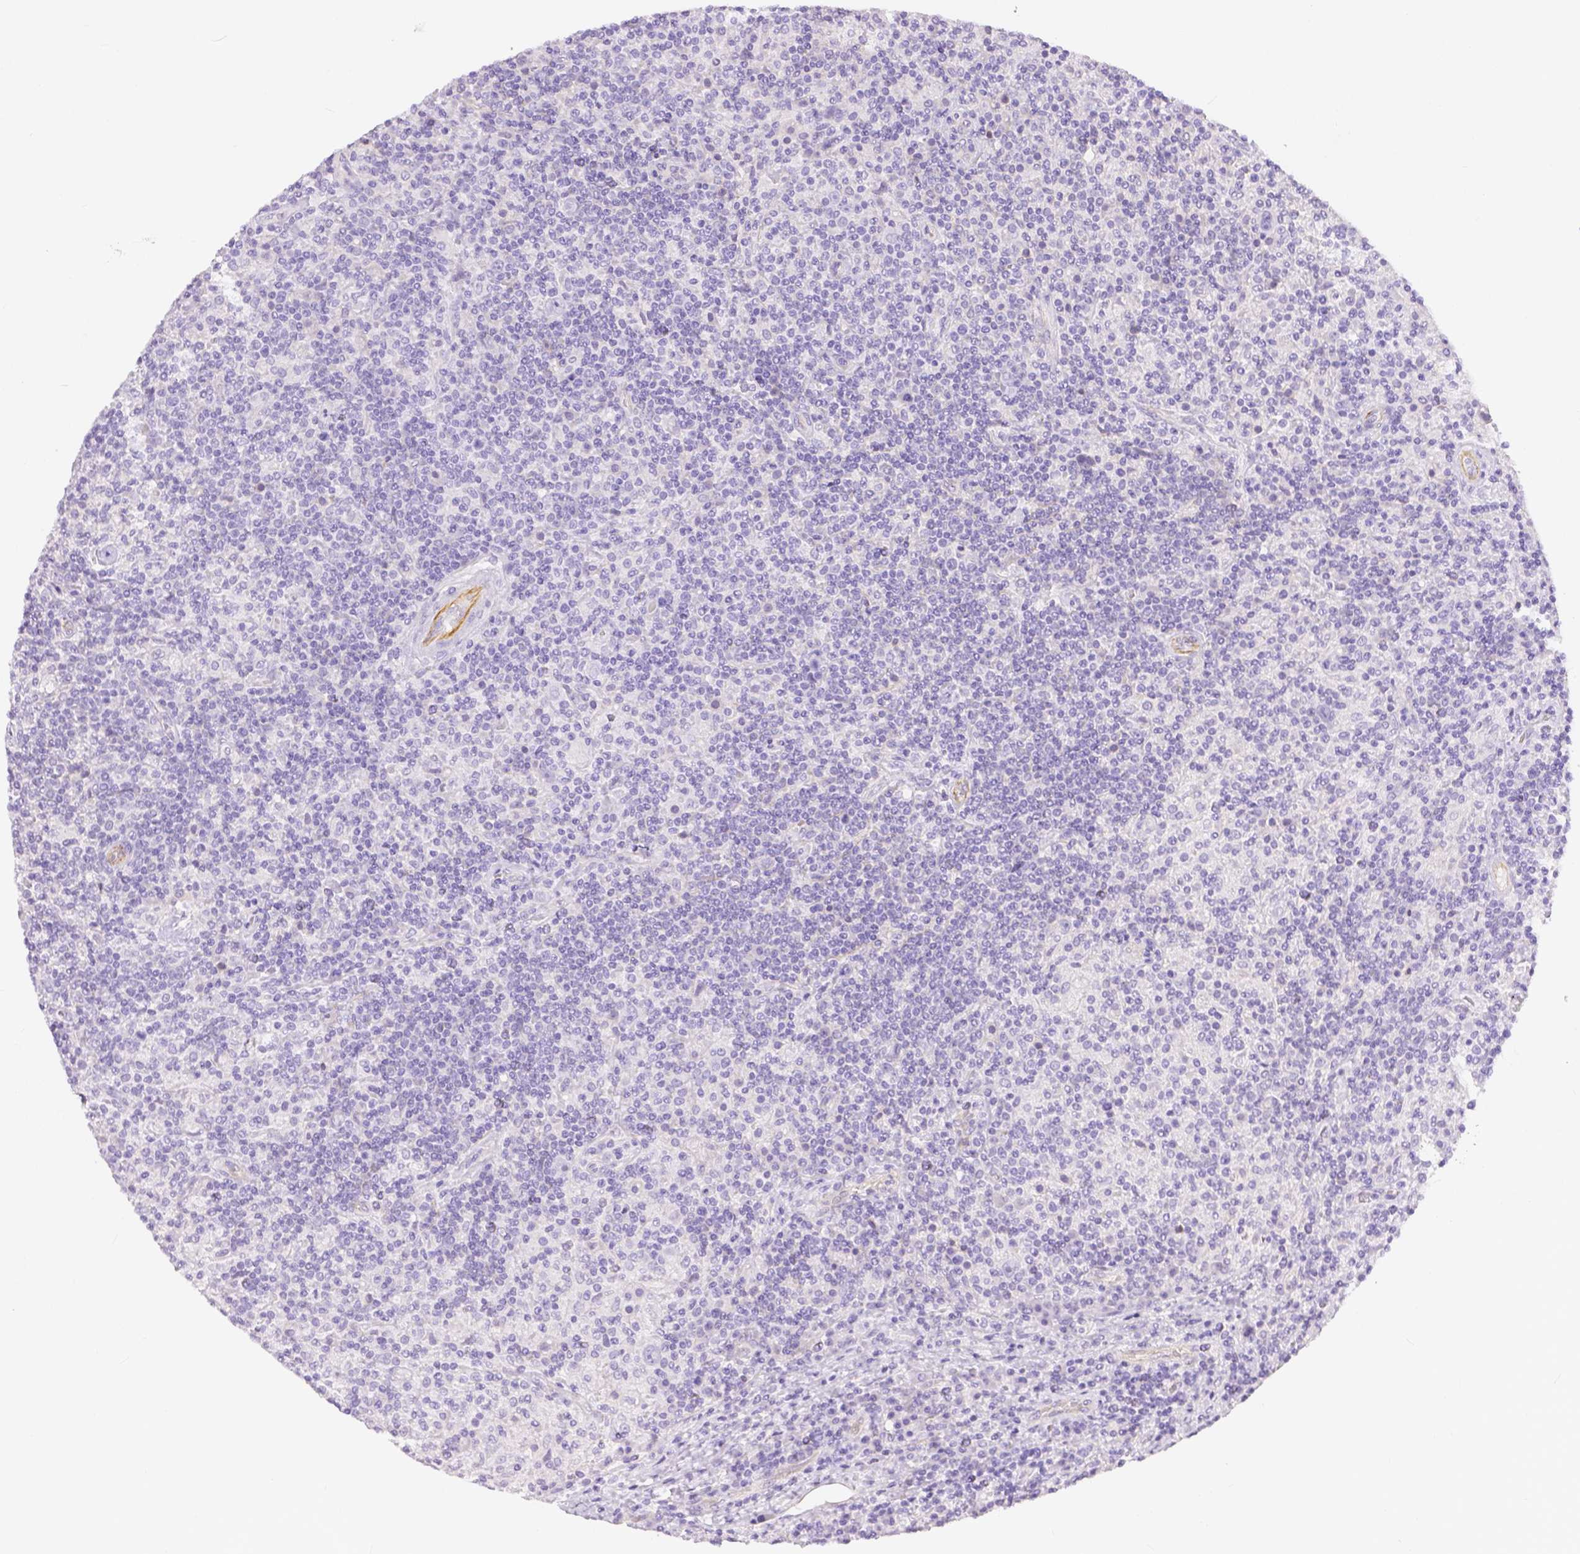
{"staining": {"intensity": "negative", "quantity": "none", "location": "none"}, "tissue": "lymphoma", "cell_type": "Tumor cells", "image_type": "cancer", "snomed": [{"axis": "morphology", "description": "Hodgkin's disease, NOS"}, {"axis": "topography", "description": "Lymph node"}], "caption": "Protein analysis of Hodgkin's disease displays no significant expression in tumor cells. The staining is performed using DAB brown chromogen with nuclei counter-stained in using hematoxylin.", "gene": "SLC27A5", "patient": {"sex": "male", "age": 70}}